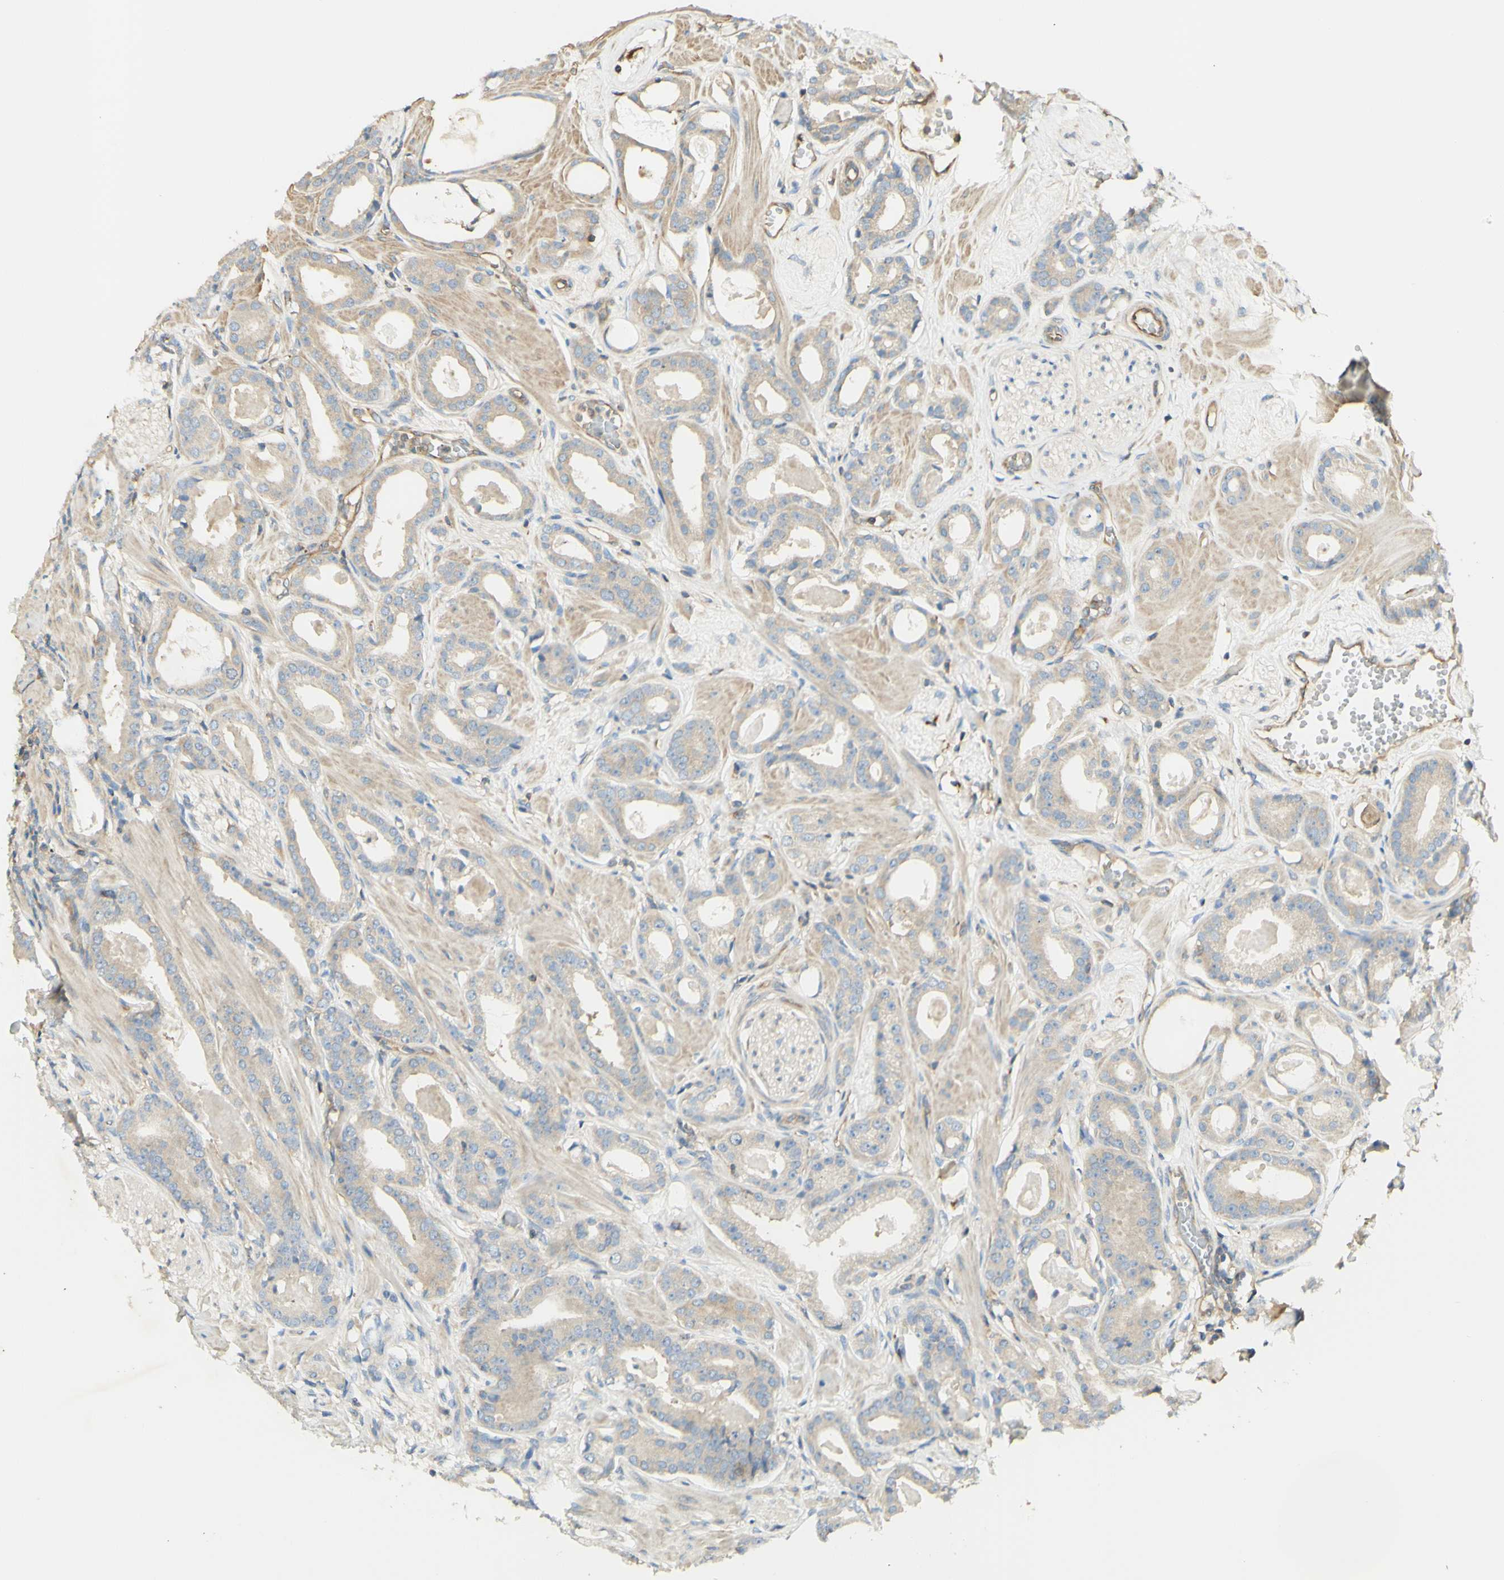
{"staining": {"intensity": "weak", "quantity": ">75%", "location": "cytoplasmic/membranous"}, "tissue": "prostate cancer", "cell_type": "Tumor cells", "image_type": "cancer", "snomed": [{"axis": "morphology", "description": "Adenocarcinoma, Low grade"}, {"axis": "topography", "description": "Prostate"}], "caption": "Immunohistochemistry (IHC) (DAB) staining of prostate cancer displays weak cytoplasmic/membranous protein positivity in approximately >75% of tumor cells.", "gene": "IKBKG", "patient": {"sex": "male", "age": 53}}